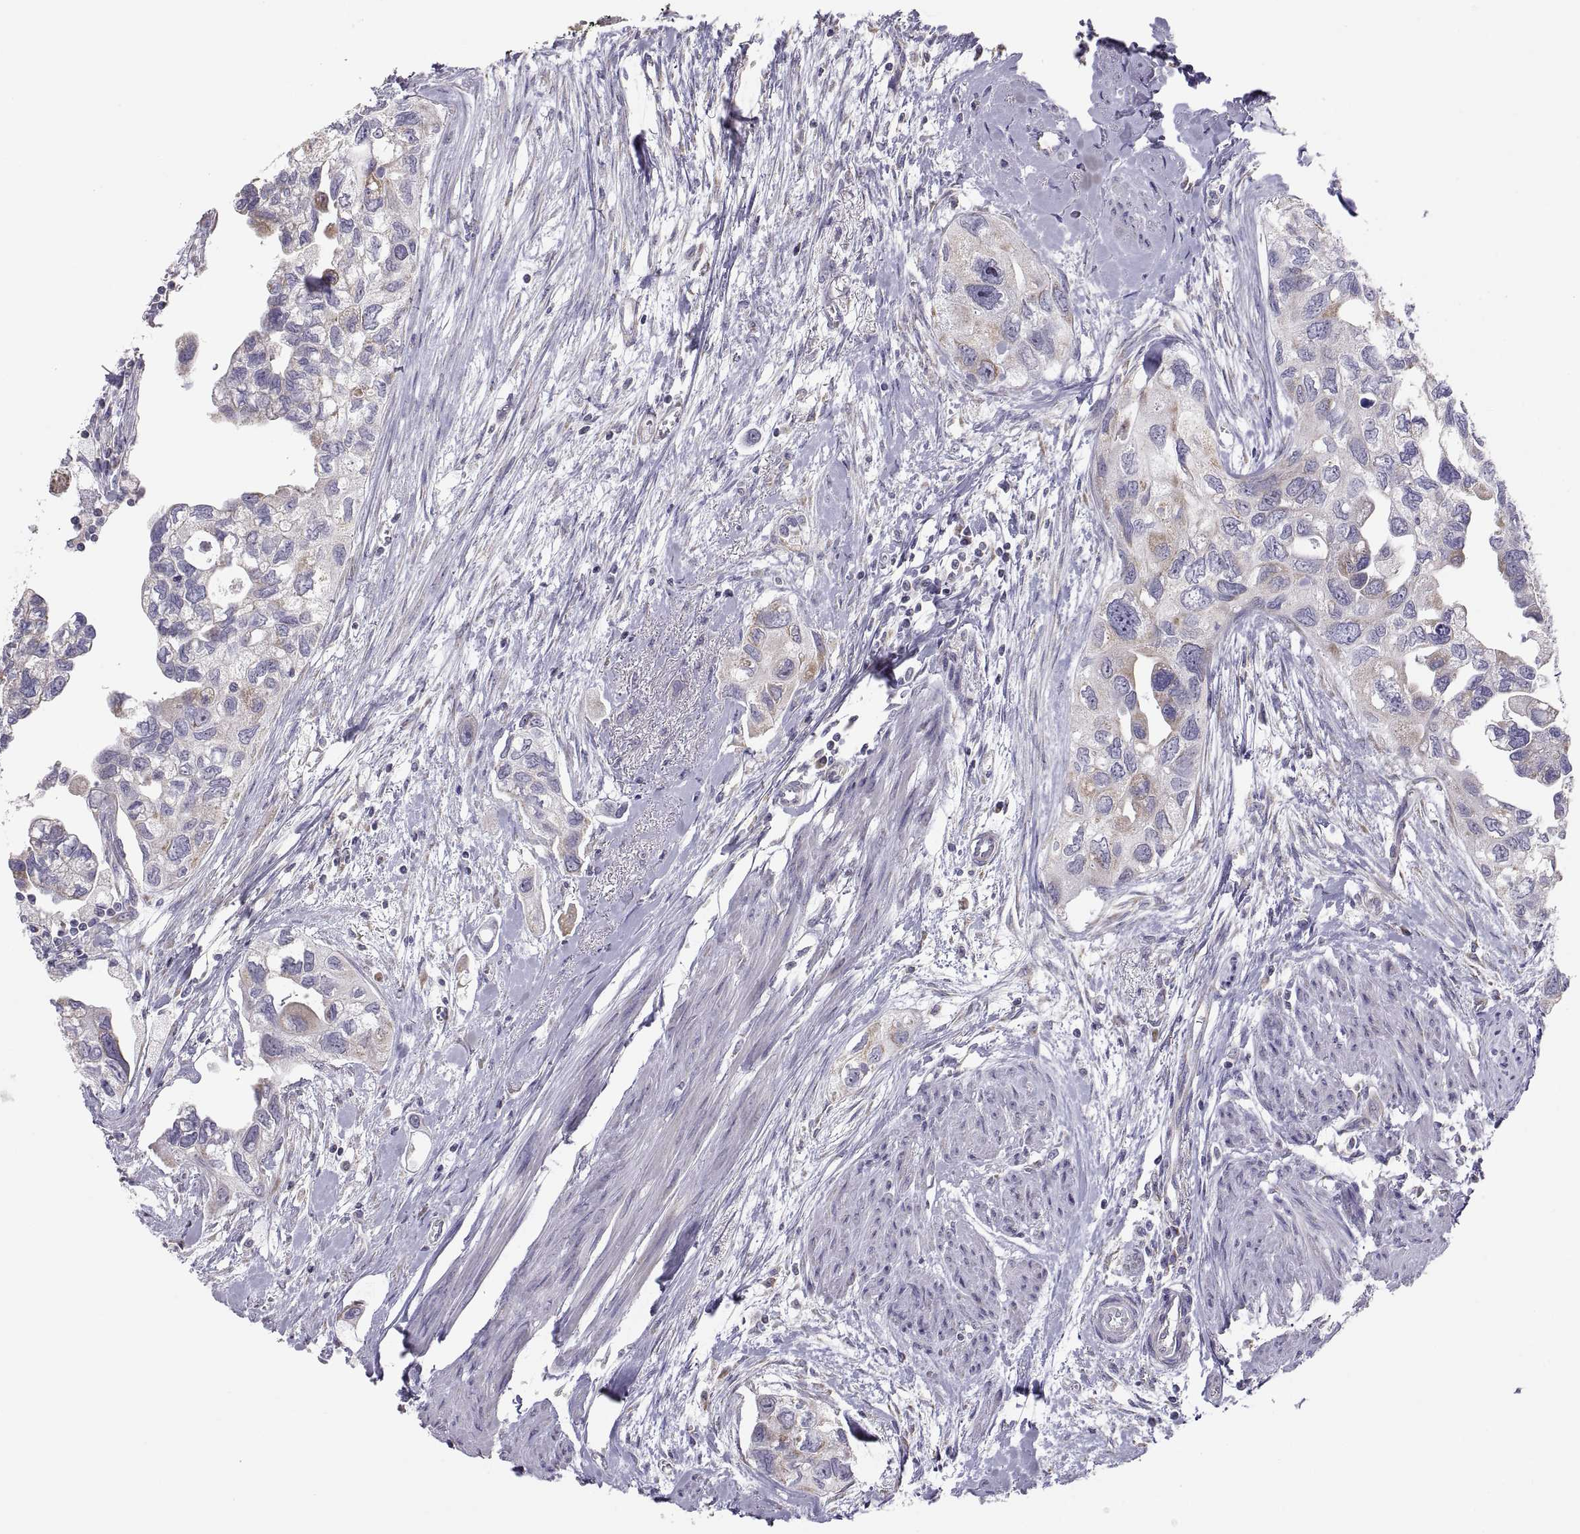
{"staining": {"intensity": "weak", "quantity": "<25%", "location": "cytoplasmic/membranous"}, "tissue": "urothelial cancer", "cell_type": "Tumor cells", "image_type": "cancer", "snomed": [{"axis": "morphology", "description": "Urothelial carcinoma, High grade"}, {"axis": "topography", "description": "Urinary bladder"}], "caption": "IHC micrograph of neoplastic tissue: high-grade urothelial carcinoma stained with DAB reveals no significant protein positivity in tumor cells.", "gene": "TNNC1", "patient": {"sex": "male", "age": 59}}